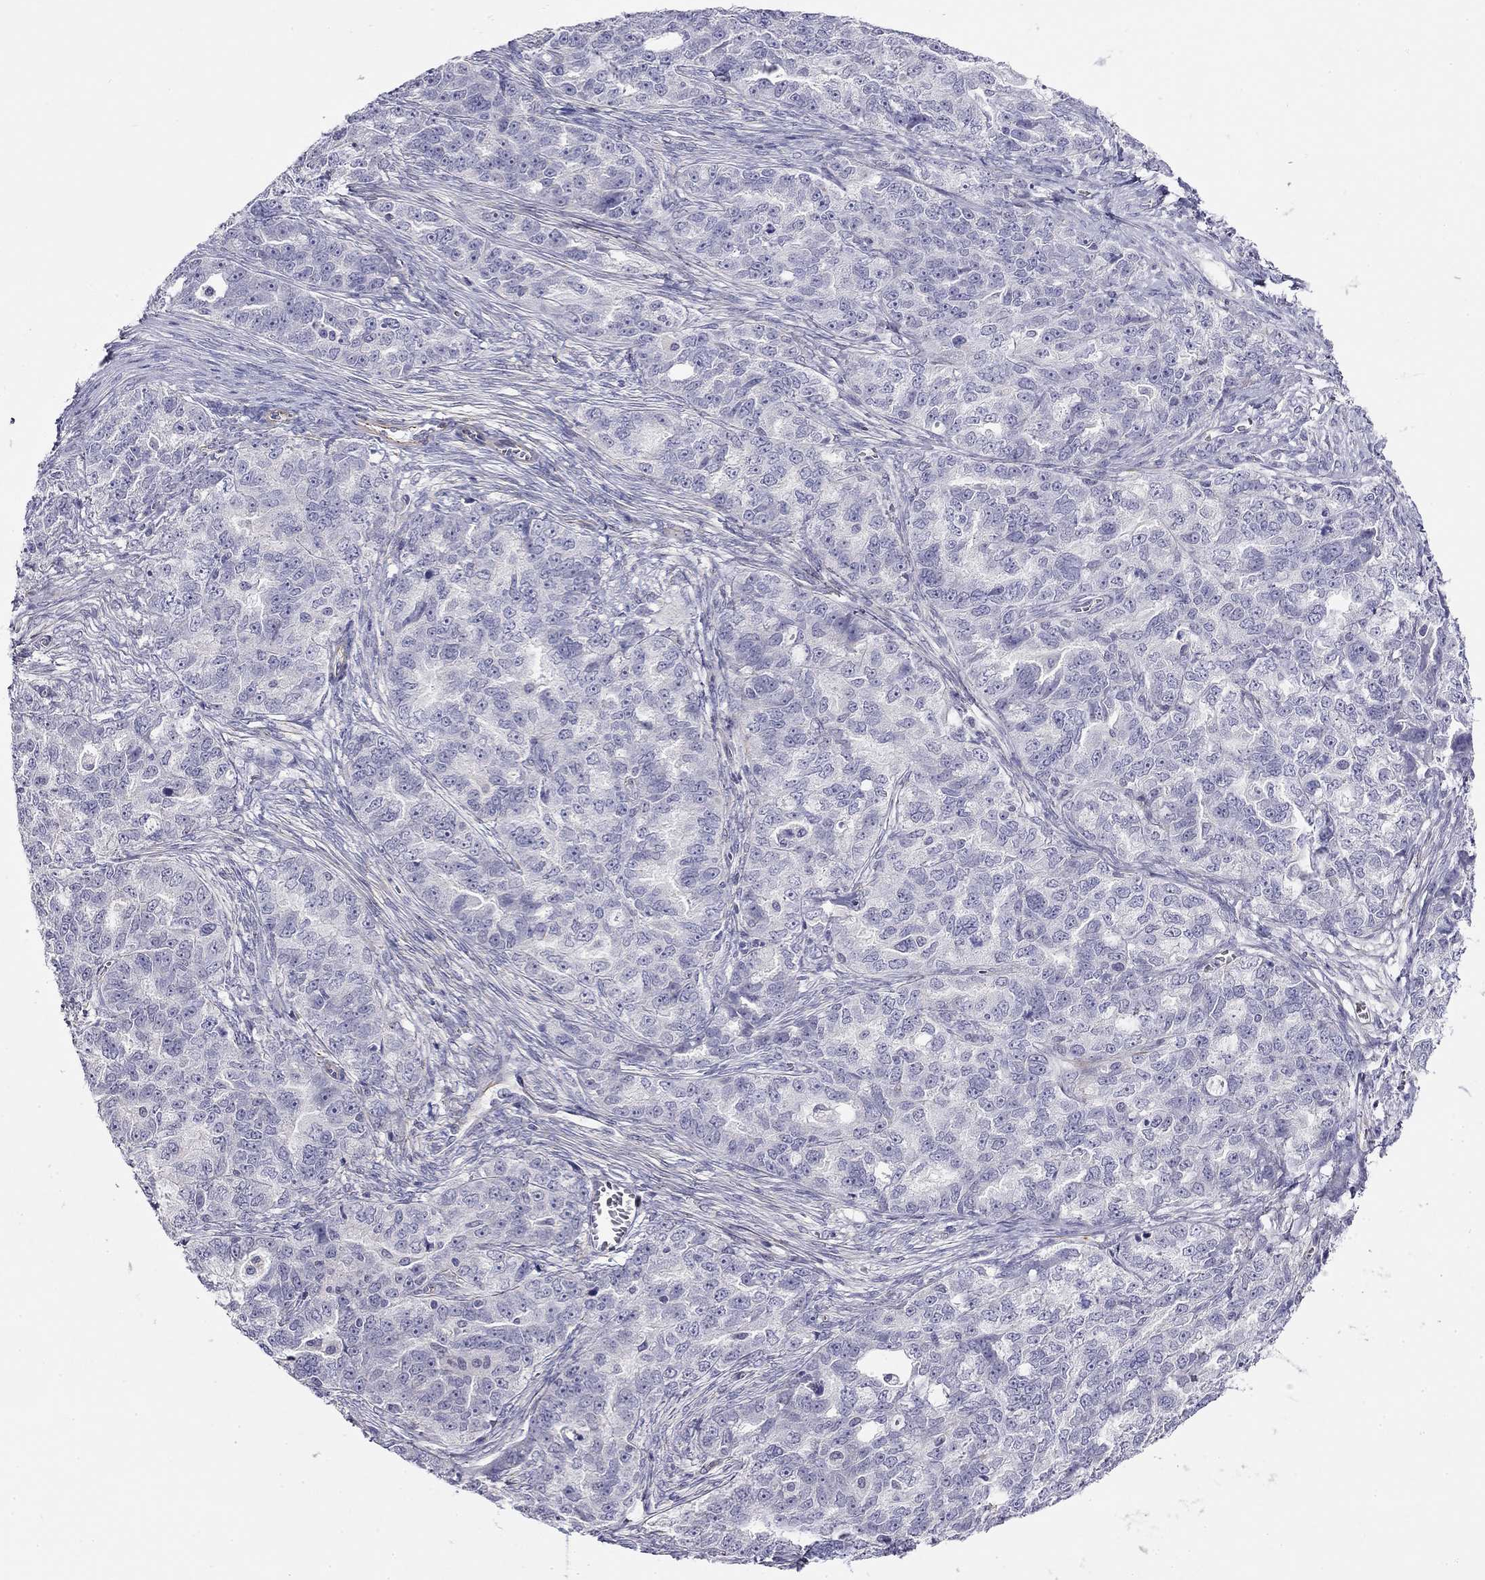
{"staining": {"intensity": "negative", "quantity": "none", "location": "none"}, "tissue": "ovarian cancer", "cell_type": "Tumor cells", "image_type": "cancer", "snomed": [{"axis": "morphology", "description": "Cystadenocarcinoma, serous, NOS"}, {"axis": "topography", "description": "Ovary"}], "caption": "Immunohistochemistry (IHC) image of neoplastic tissue: ovarian cancer stained with DAB exhibits no significant protein positivity in tumor cells. Brightfield microscopy of immunohistochemistry (IHC) stained with DAB (3,3'-diaminobenzidine) (brown) and hematoxylin (blue), captured at high magnification.", "gene": "RTL1", "patient": {"sex": "female", "age": 51}}